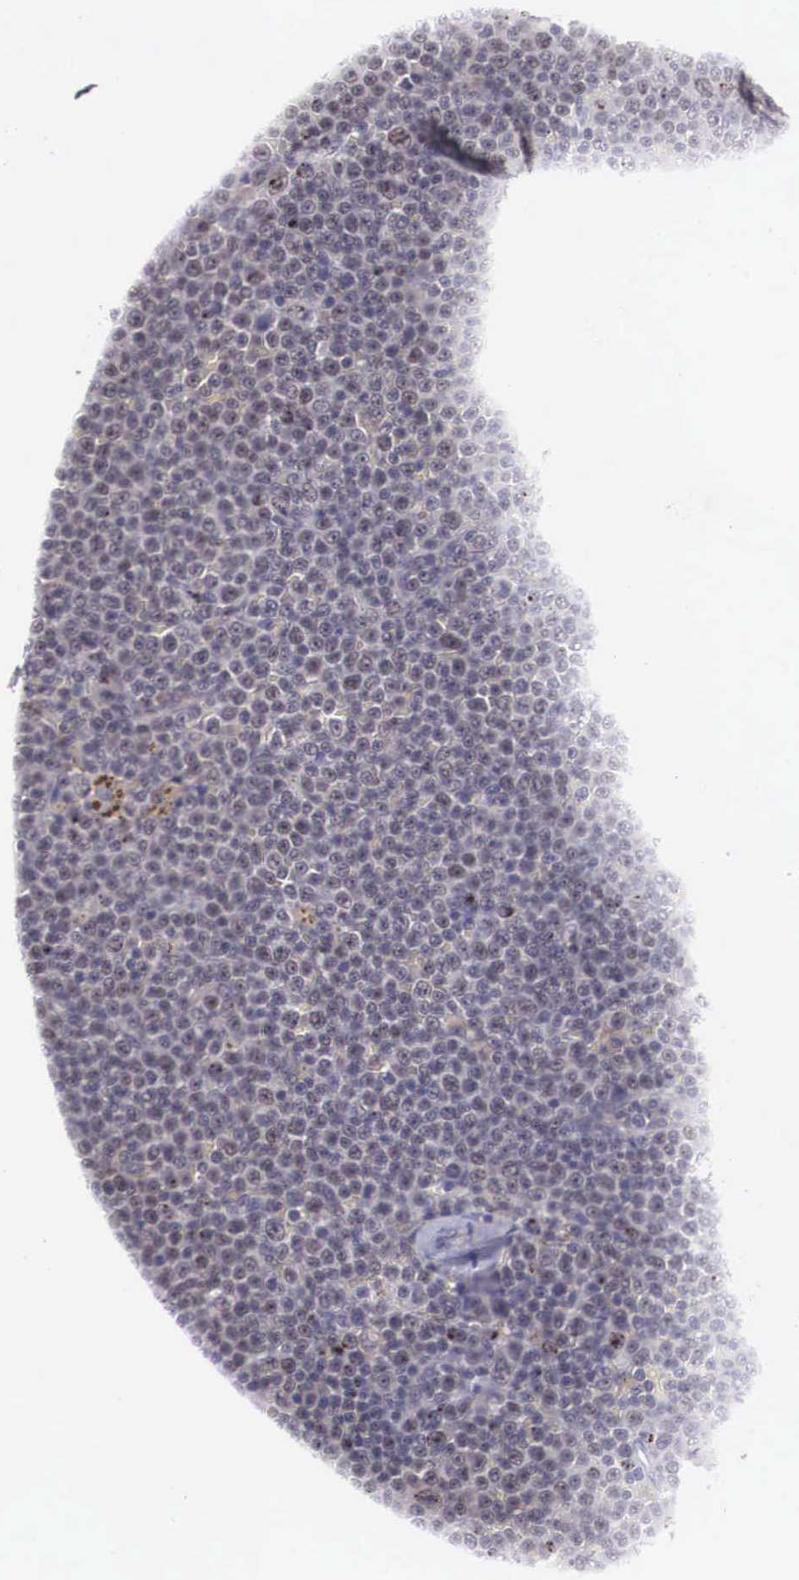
{"staining": {"intensity": "negative", "quantity": "none", "location": "none"}, "tissue": "lymphoma", "cell_type": "Tumor cells", "image_type": "cancer", "snomed": [{"axis": "morphology", "description": "Malignant lymphoma, non-Hodgkin's type, Low grade"}, {"axis": "topography", "description": "Lymph node"}], "caption": "Protein analysis of malignant lymphoma, non-Hodgkin's type (low-grade) shows no significant positivity in tumor cells.", "gene": "ZNF275", "patient": {"sex": "male", "age": 50}}